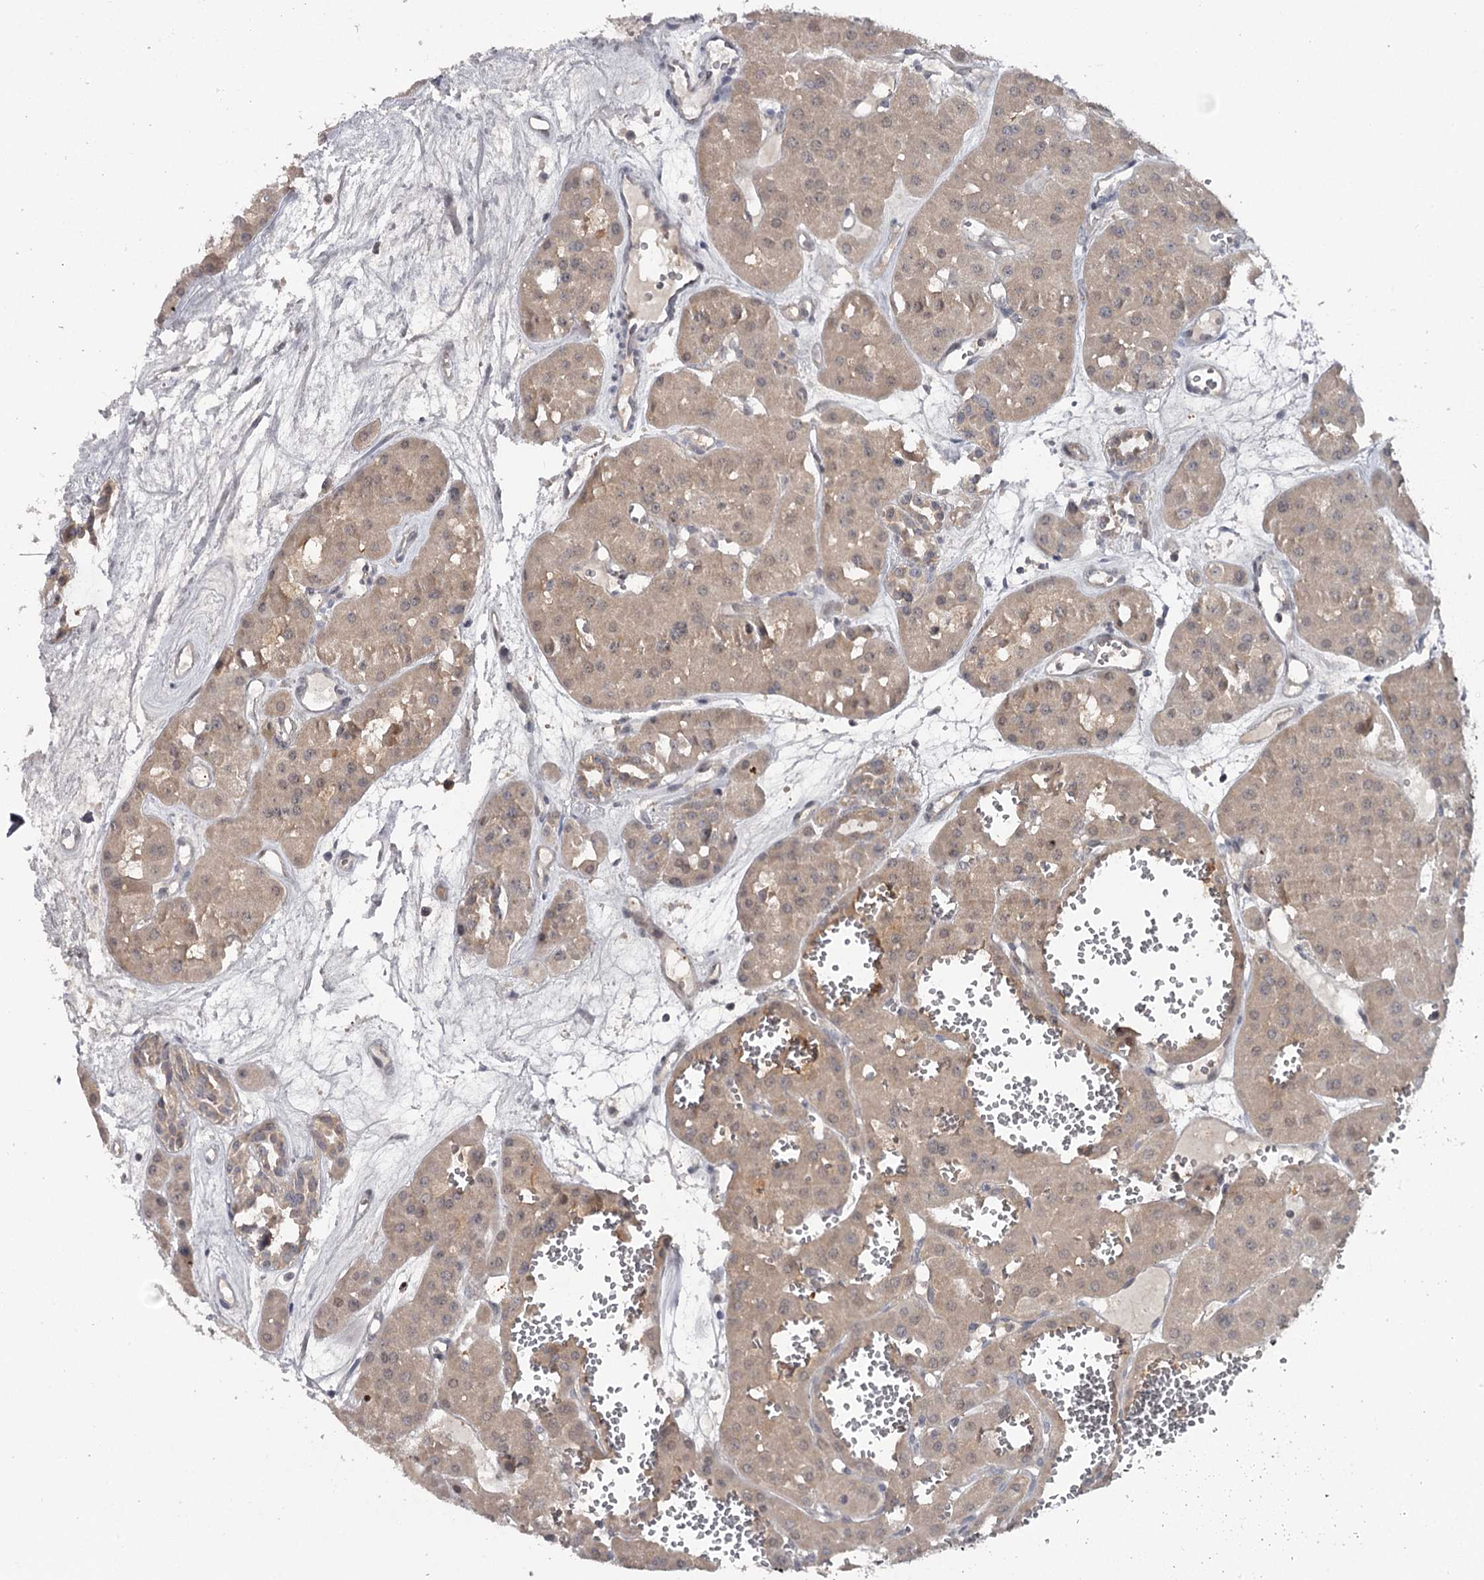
{"staining": {"intensity": "weak", "quantity": "25%-75%", "location": "cytoplasmic/membranous"}, "tissue": "renal cancer", "cell_type": "Tumor cells", "image_type": "cancer", "snomed": [{"axis": "morphology", "description": "Carcinoma, NOS"}, {"axis": "topography", "description": "Kidney"}], "caption": "Immunohistochemical staining of carcinoma (renal) demonstrates low levels of weak cytoplasmic/membranous protein positivity in approximately 25%-75% of tumor cells.", "gene": "GTSF1", "patient": {"sex": "female", "age": 75}}